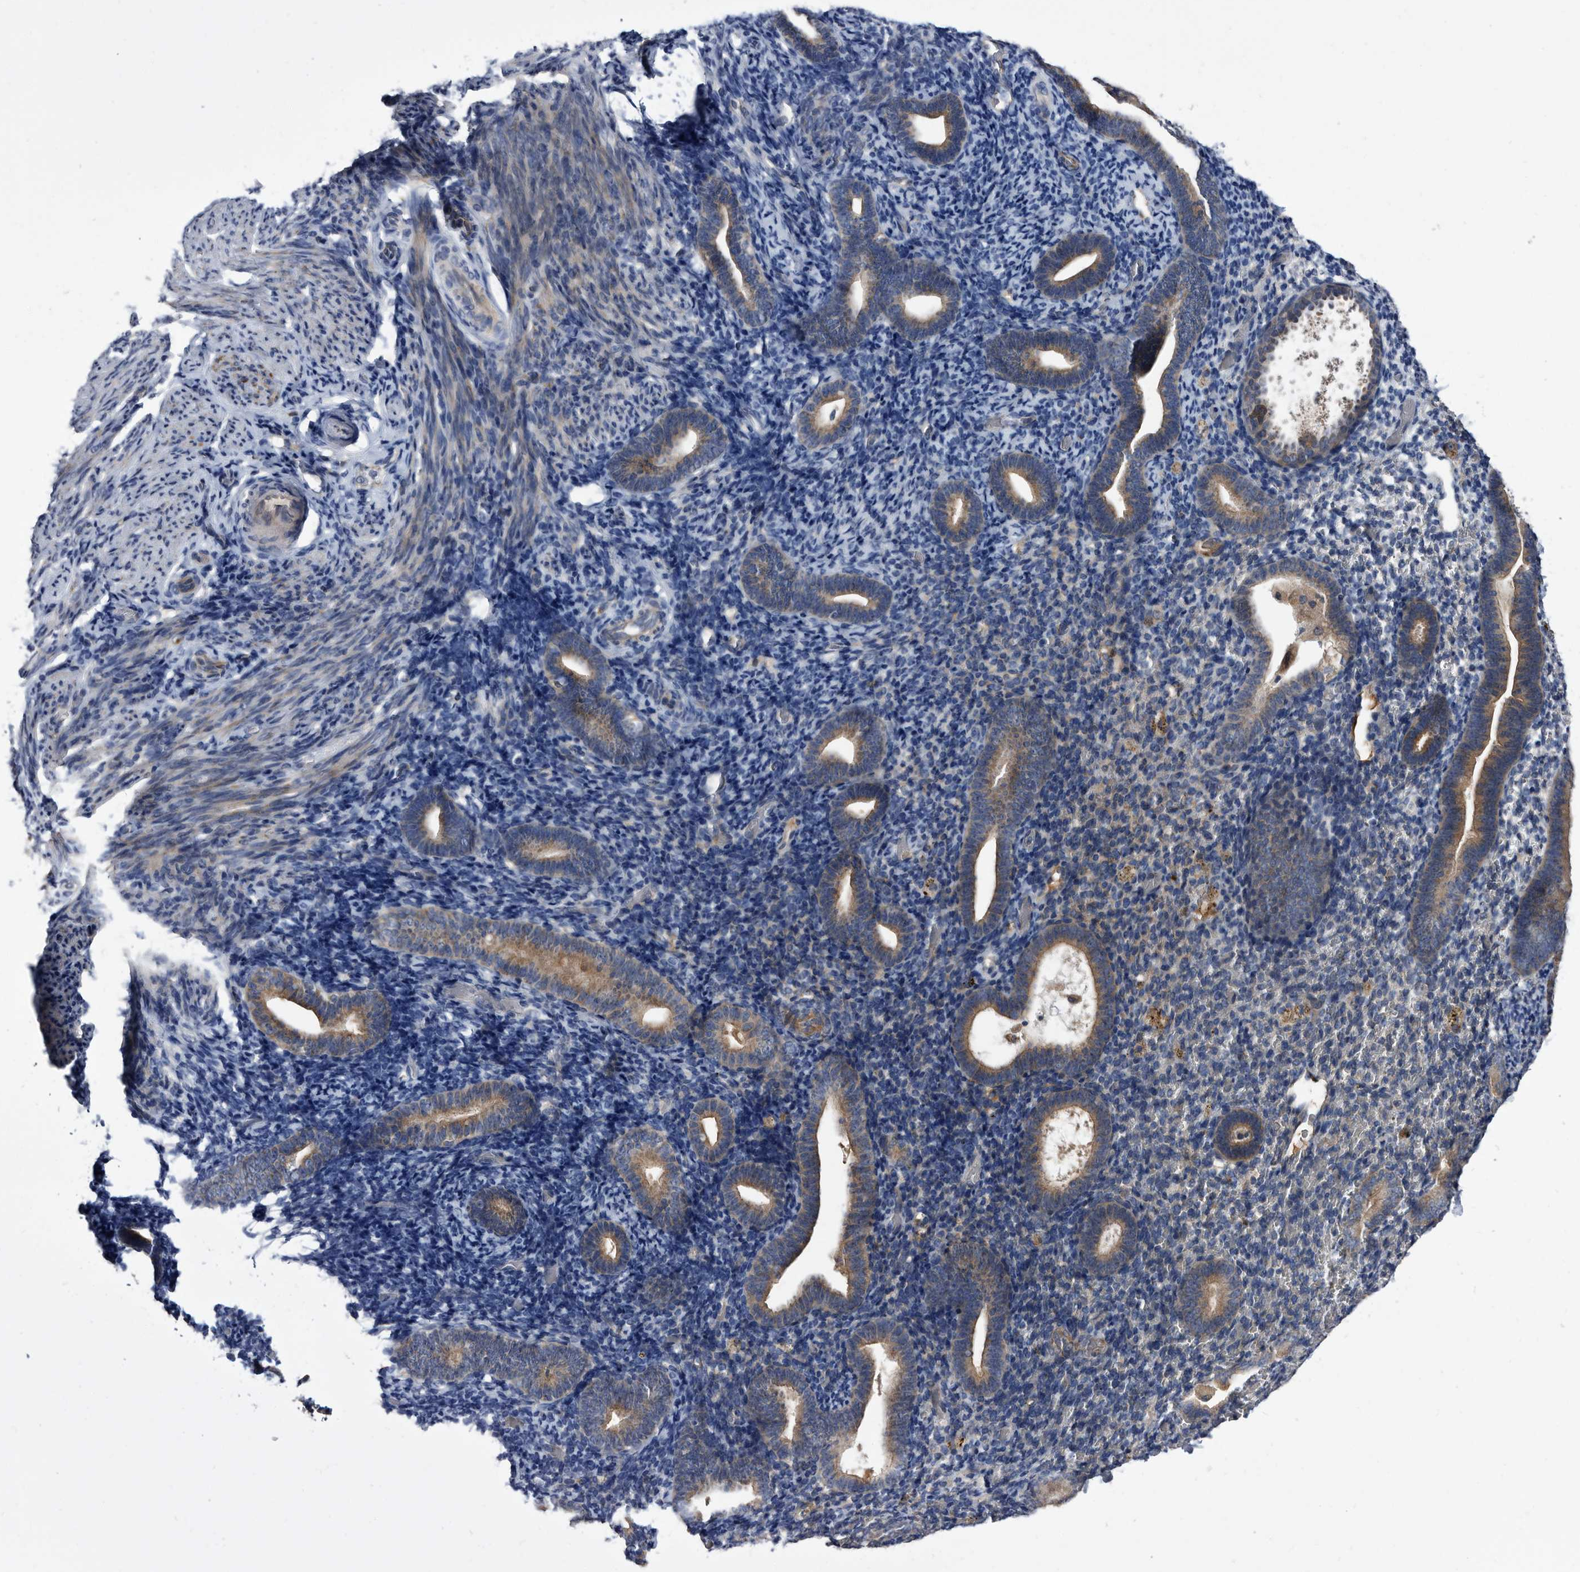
{"staining": {"intensity": "negative", "quantity": "none", "location": "none"}, "tissue": "endometrium", "cell_type": "Cells in endometrial stroma", "image_type": "normal", "snomed": [{"axis": "morphology", "description": "Normal tissue, NOS"}, {"axis": "topography", "description": "Endometrium"}], "caption": "Cells in endometrial stroma are negative for protein expression in normal human endometrium. (DAB (3,3'-diaminobenzidine) immunohistochemistry (IHC), high magnification).", "gene": "DTNBP1", "patient": {"sex": "female", "age": 51}}